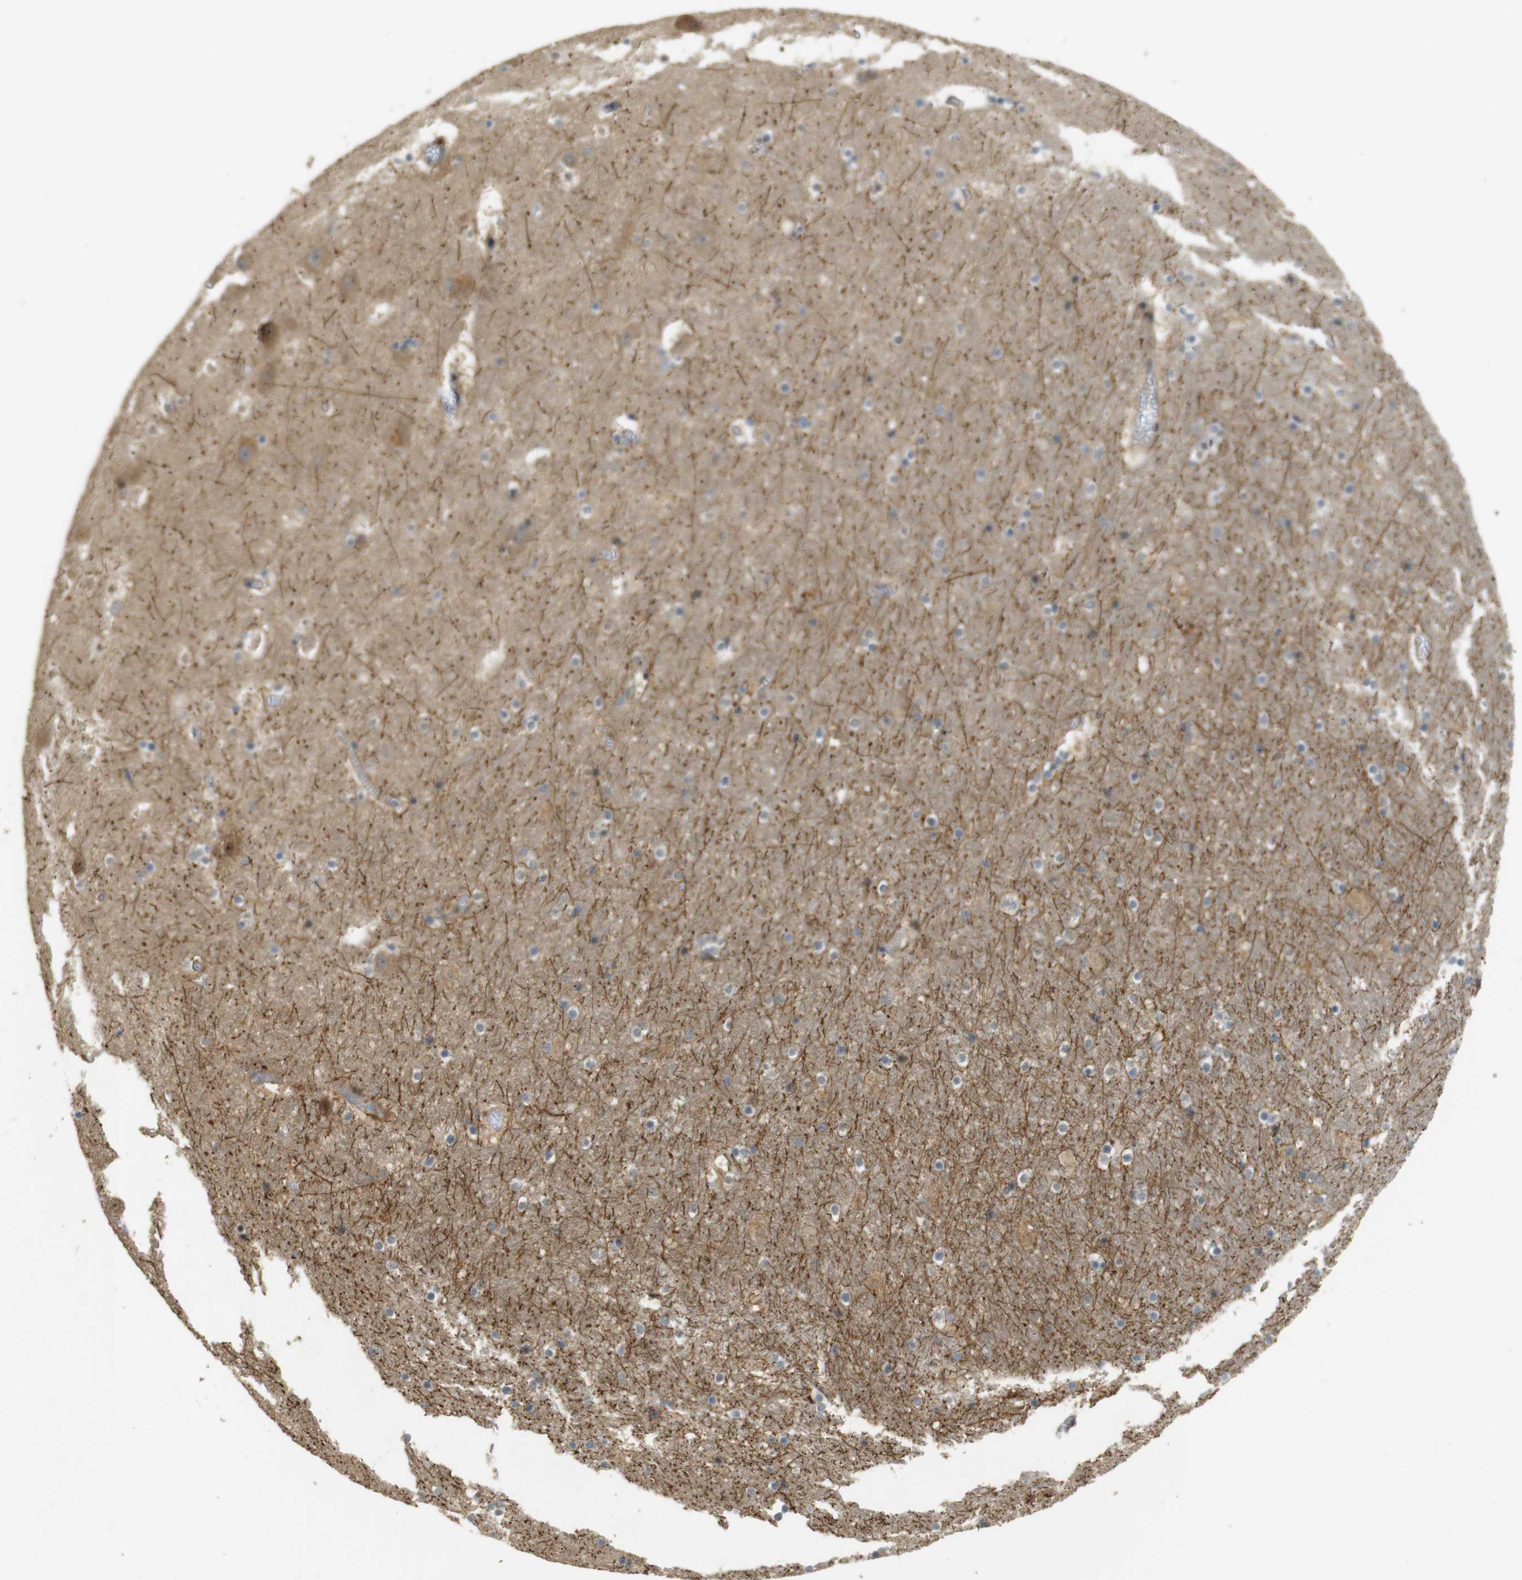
{"staining": {"intensity": "moderate", "quantity": "<25%", "location": "cytoplasmic/membranous"}, "tissue": "hippocampus", "cell_type": "Glial cells", "image_type": "normal", "snomed": [{"axis": "morphology", "description": "Normal tissue, NOS"}, {"axis": "topography", "description": "Hippocampus"}], "caption": "A brown stain shows moderate cytoplasmic/membranous expression of a protein in glial cells of normal human hippocampus. (IHC, brightfield microscopy, high magnification).", "gene": "TMX3", "patient": {"sex": "male", "age": 45}}